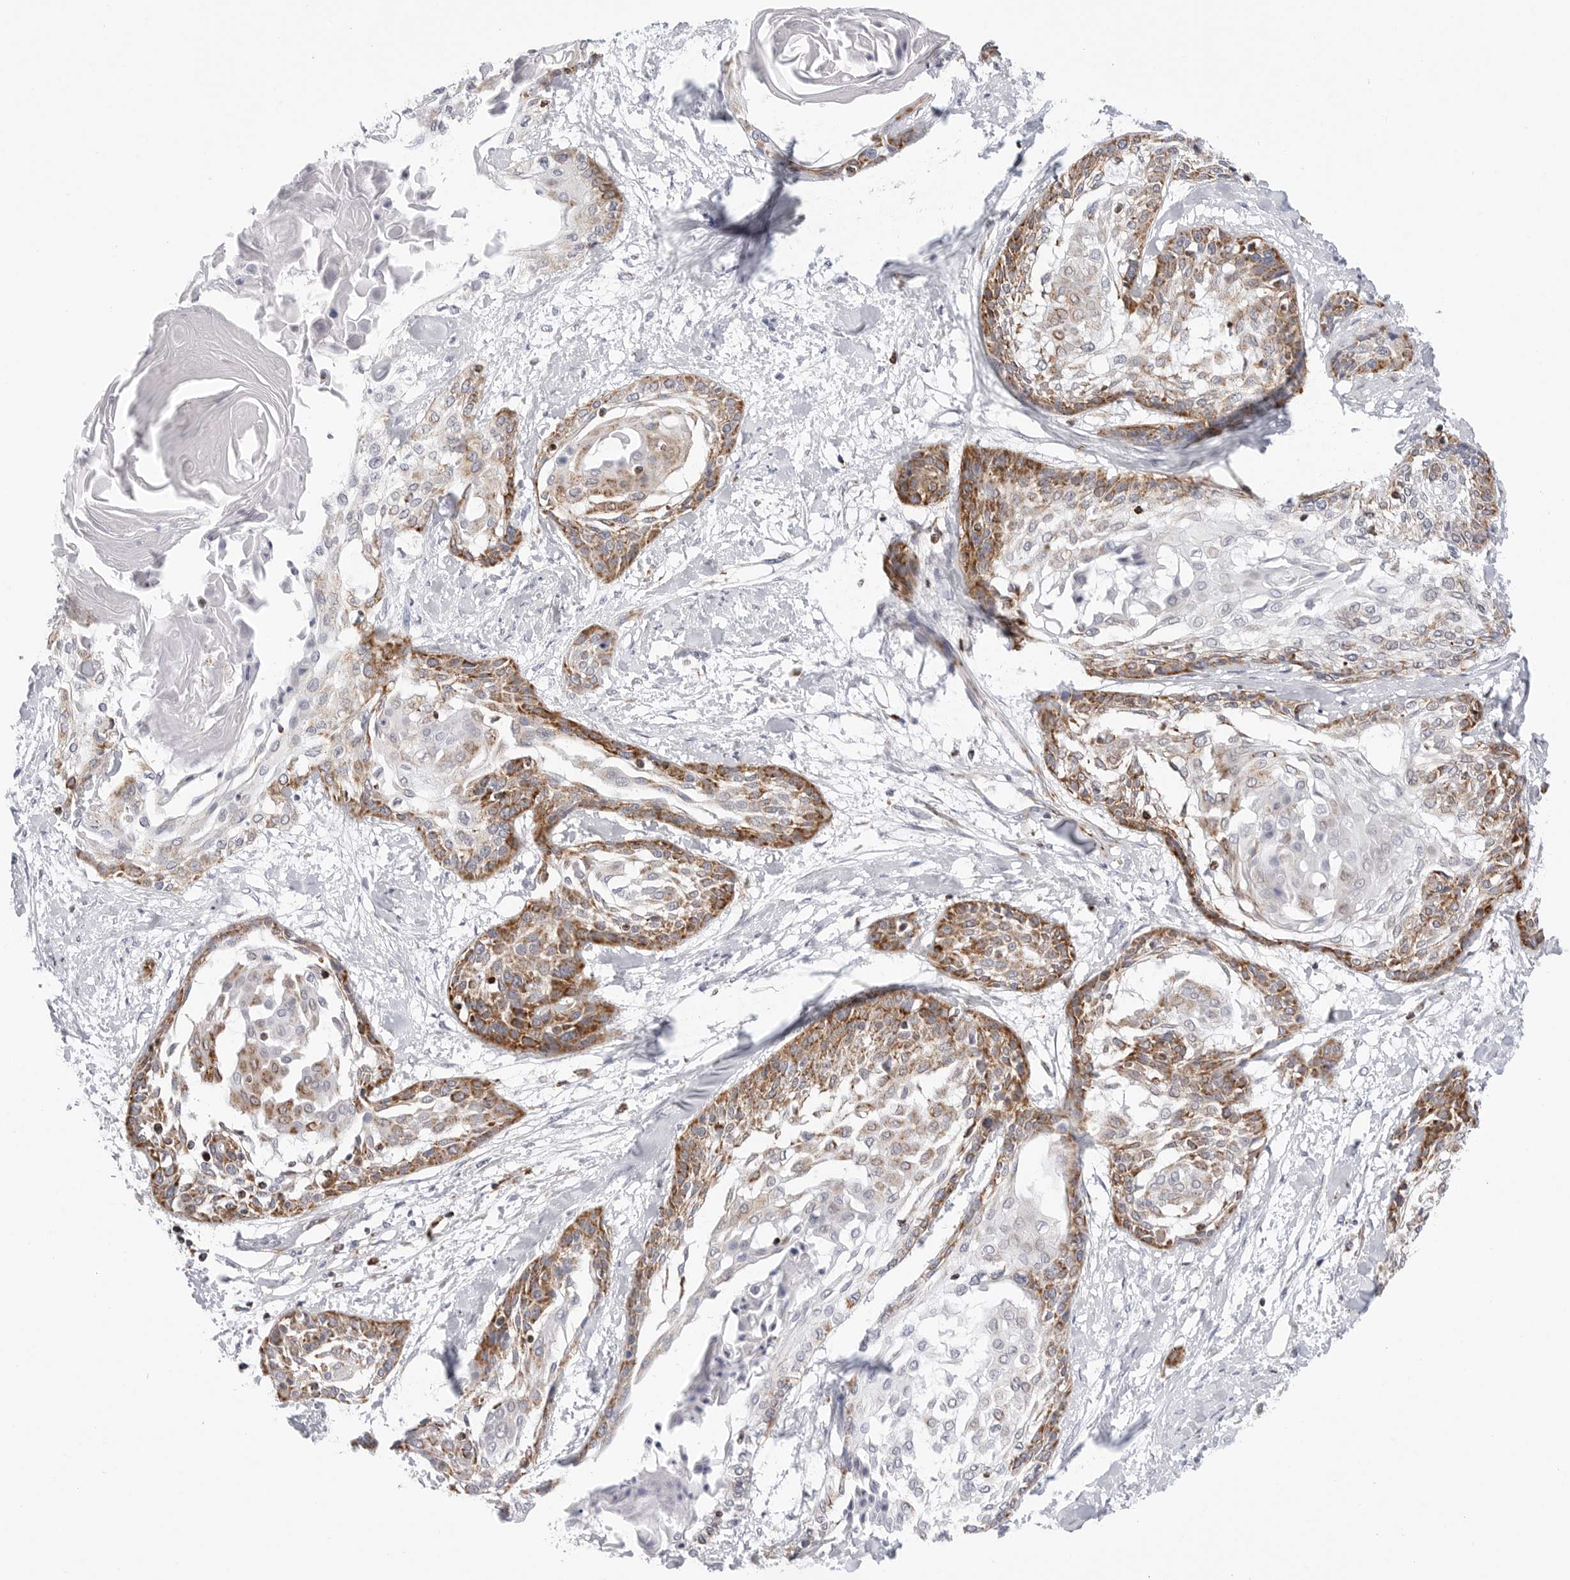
{"staining": {"intensity": "moderate", "quantity": "25%-75%", "location": "cytoplasmic/membranous"}, "tissue": "cervical cancer", "cell_type": "Tumor cells", "image_type": "cancer", "snomed": [{"axis": "morphology", "description": "Squamous cell carcinoma, NOS"}, {"axis": "topography", "description": "Cervix"}], "caption": "Cervical cancer (squamous cell carcinoma) was stained to show a protein in brown. There is medium levels of moderate cytoplasmic/membranous staining in about 25%-75% of tumor cells.", "gene": "ATP5IF1", "patient": {"sex": "female", "age": 57}}